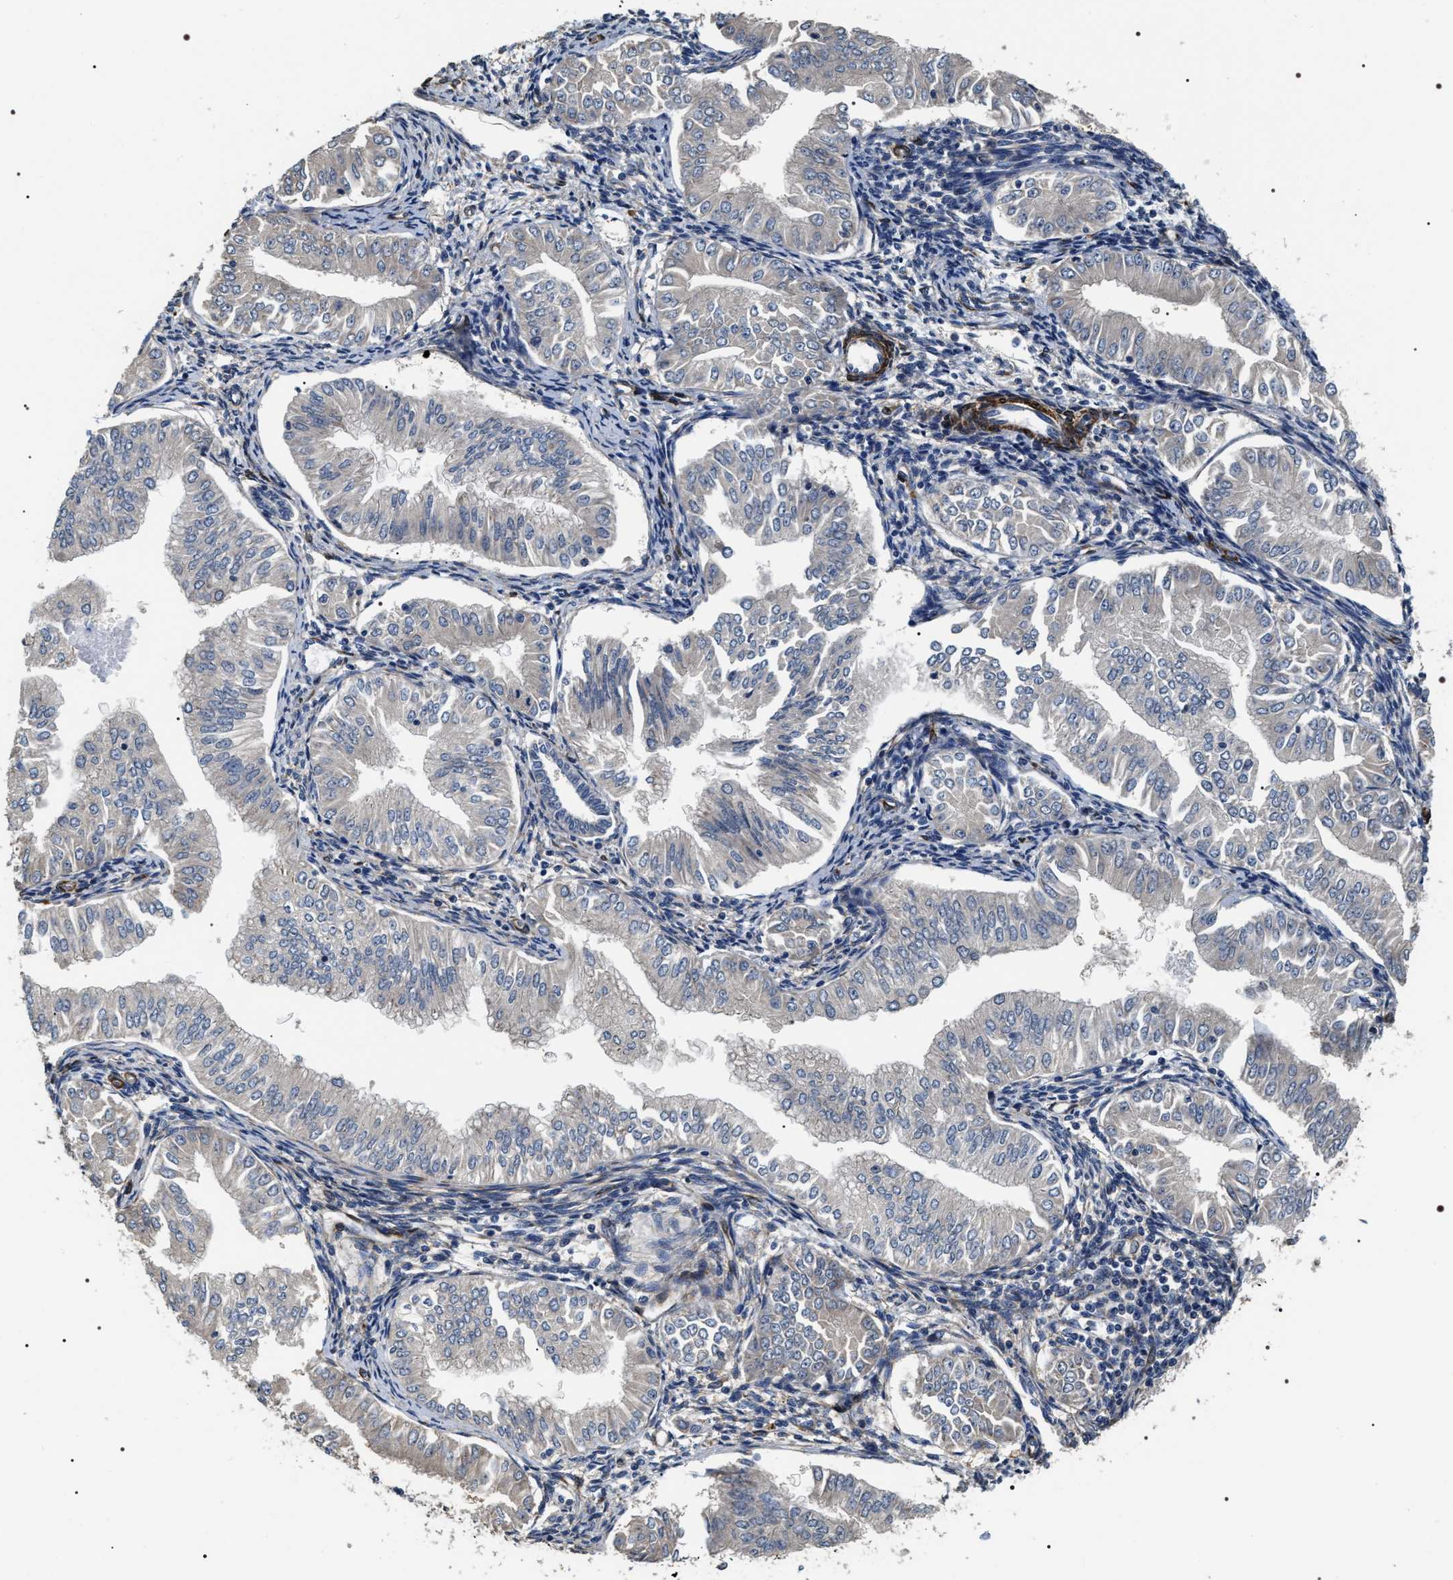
{"staining": {"intensity": "negative", "quantity": "none", "location": "none"}, "tissue": "endometrial cancer", "cell_type": "Tumor cells", "image_type": "cancer", "snomed": [{"axis": "morphology", "description": "Normal tissue, NOS"}, {"axis": "morphology", "description": "Adenocarcinoma, NOS"}, {"axis": "topography", "description": "Endometrium"}], "caption": "The IHC histopathology image has no significant expression in tumor cells of endometrial cancer tissue.", "gene": "ZC3HAV1L", "patient": {"sex": "female", "age": 53}}